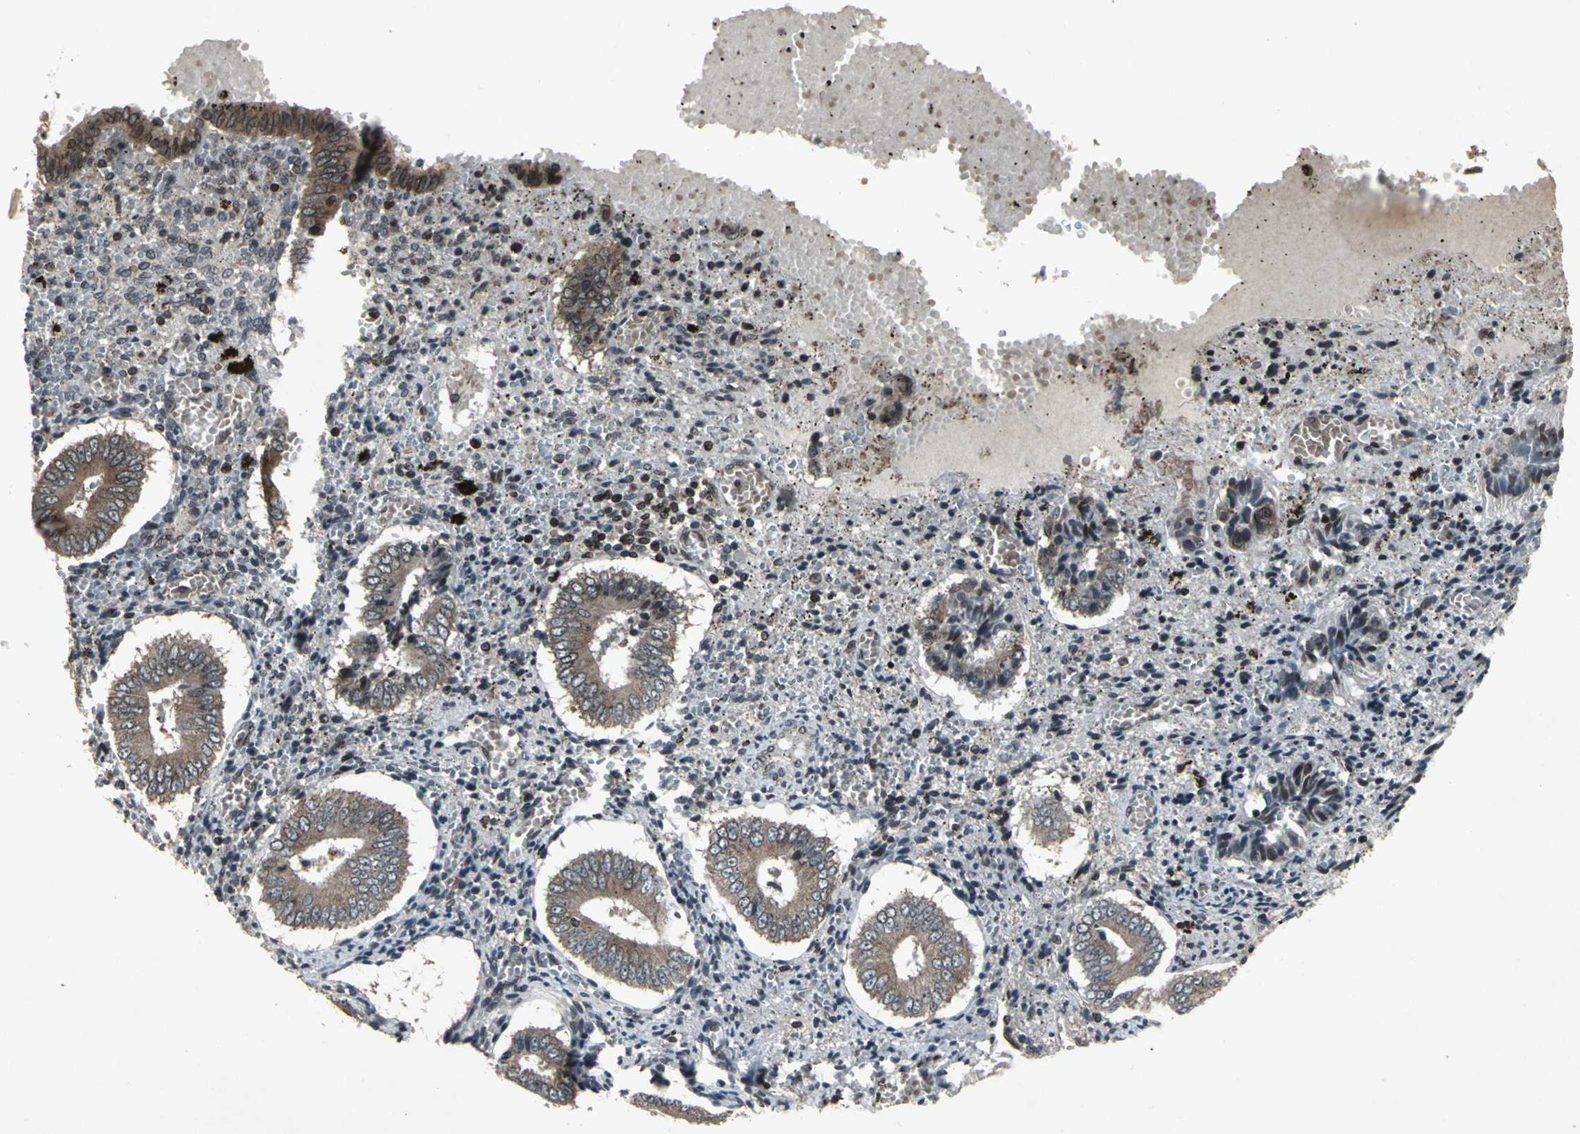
{"staining": {"intensity": "strong", "quantity": "<25%", "location": "nuclear"}, "tissue": "endometrium", "cell_type": "Cells in endometrial stroma", "image_type": "normal", "snomed": [{"axis": "morphology", "description": "Normal tissue, NOS"}, {"axis": "topography", "description": "Endometrium"}], "caption": "An image of human endometrium stained for a protein exhibits strong nuclear brown staining in cells in endometrial stroma.", "gene": "SH2B3", "patient": {"sex": "female", "age": 42}}